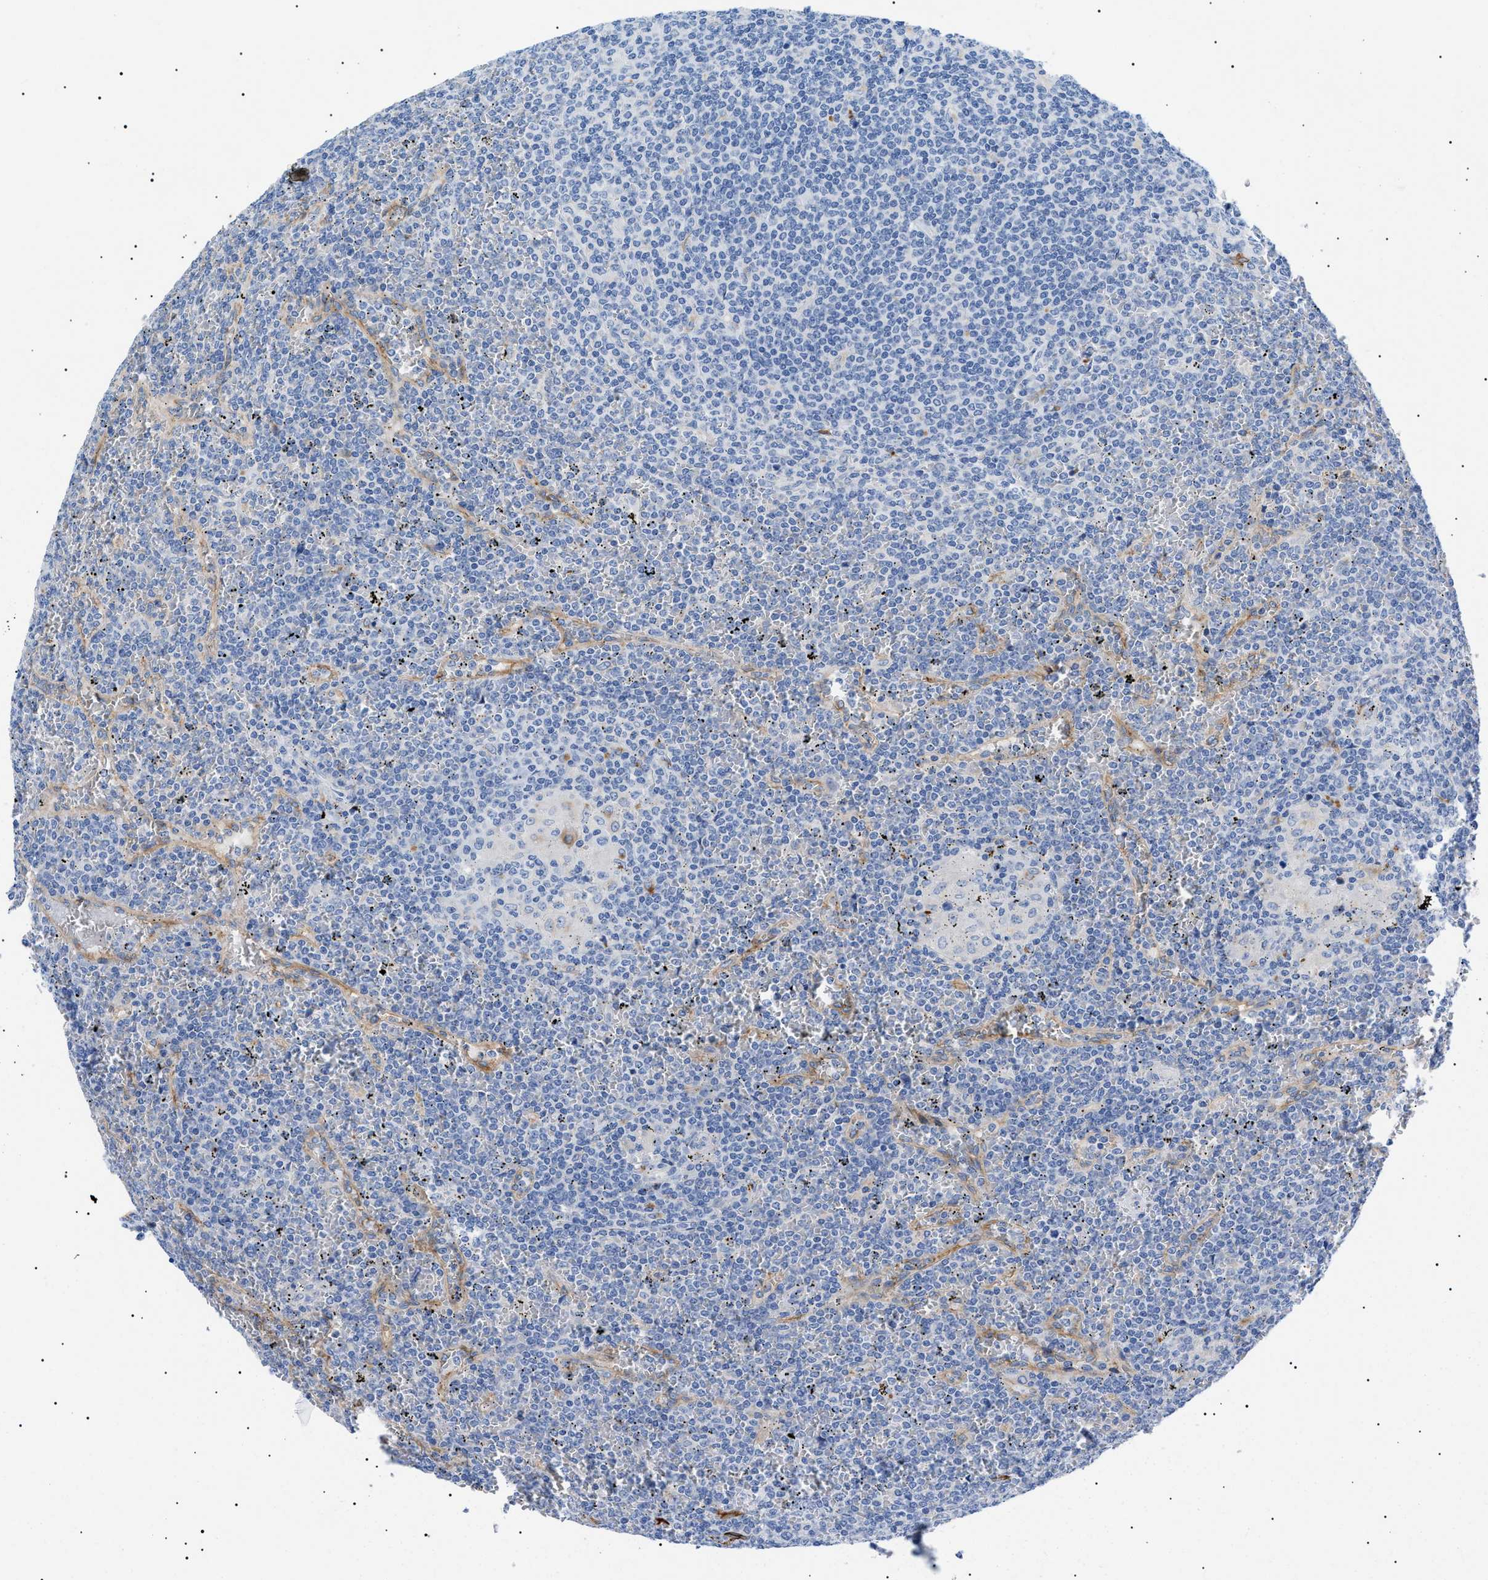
{"staining": {"intensity": "negative", "quantity": "none", "location": "none"}, "tissue": "lymphoma", "cell_type": "Tumor cells", "image_type": "cancer", "snomed": [{"axis": "morphology", "description": "Malignant lymphoma, non-Hodgkin's type, Low grade"}, {"axis": "topography", "description": "Spleen"}], "caption": "The histopathology image shows no staining of tumor cells in lymphoma.", "gene": "ACKR1", "patient": {"sex": "female", "age": 19}}